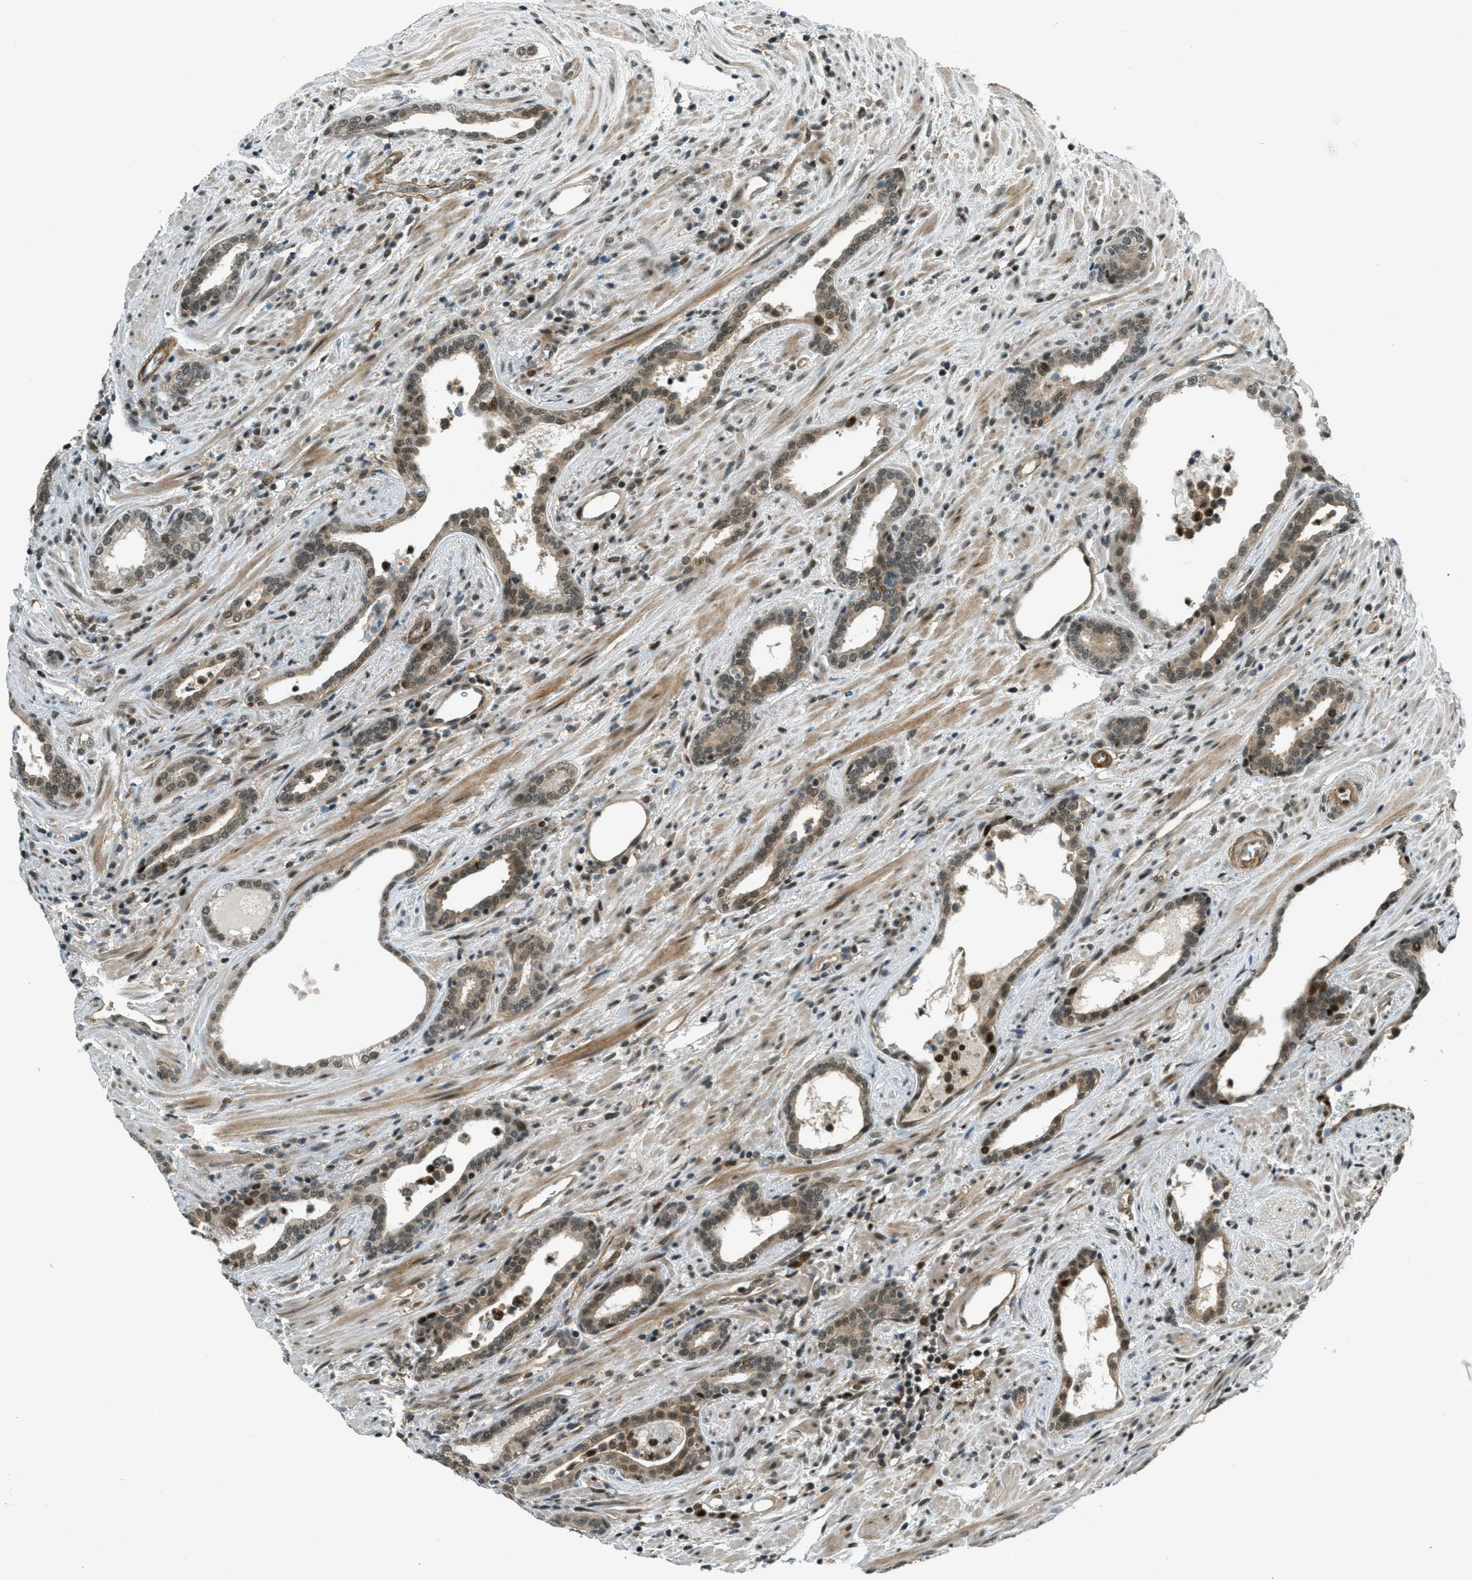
{"staining": {"intensity": "moderate", "quantity": ">75%", "location": "cytoplasmic/membranous,nuclear"}, "tissue": "prostate cancer", "cell_type": "Tumor cells", "image_type": "cancer", "snomed": [{"axis": "morphology", "description": "Adenocarcinoma, High grade"}, {"axis": "topography", "description": "Prostate"}], "caption": "IHC staining of prostate adenocarcinoma (high-grade), which displays medium levels of moderate cytoplasmic/membranous and nuclear staining in about >75% of tumor cells indicating moderate cytoplasmic/membranous and nuclear protein staining. The staining was performed using DAB (brown) for protein detection and nuclei were counterstained in hematoxylin (blue).", "gene": "FOXM1", "patient": {"sex": "male", "age": 71}}